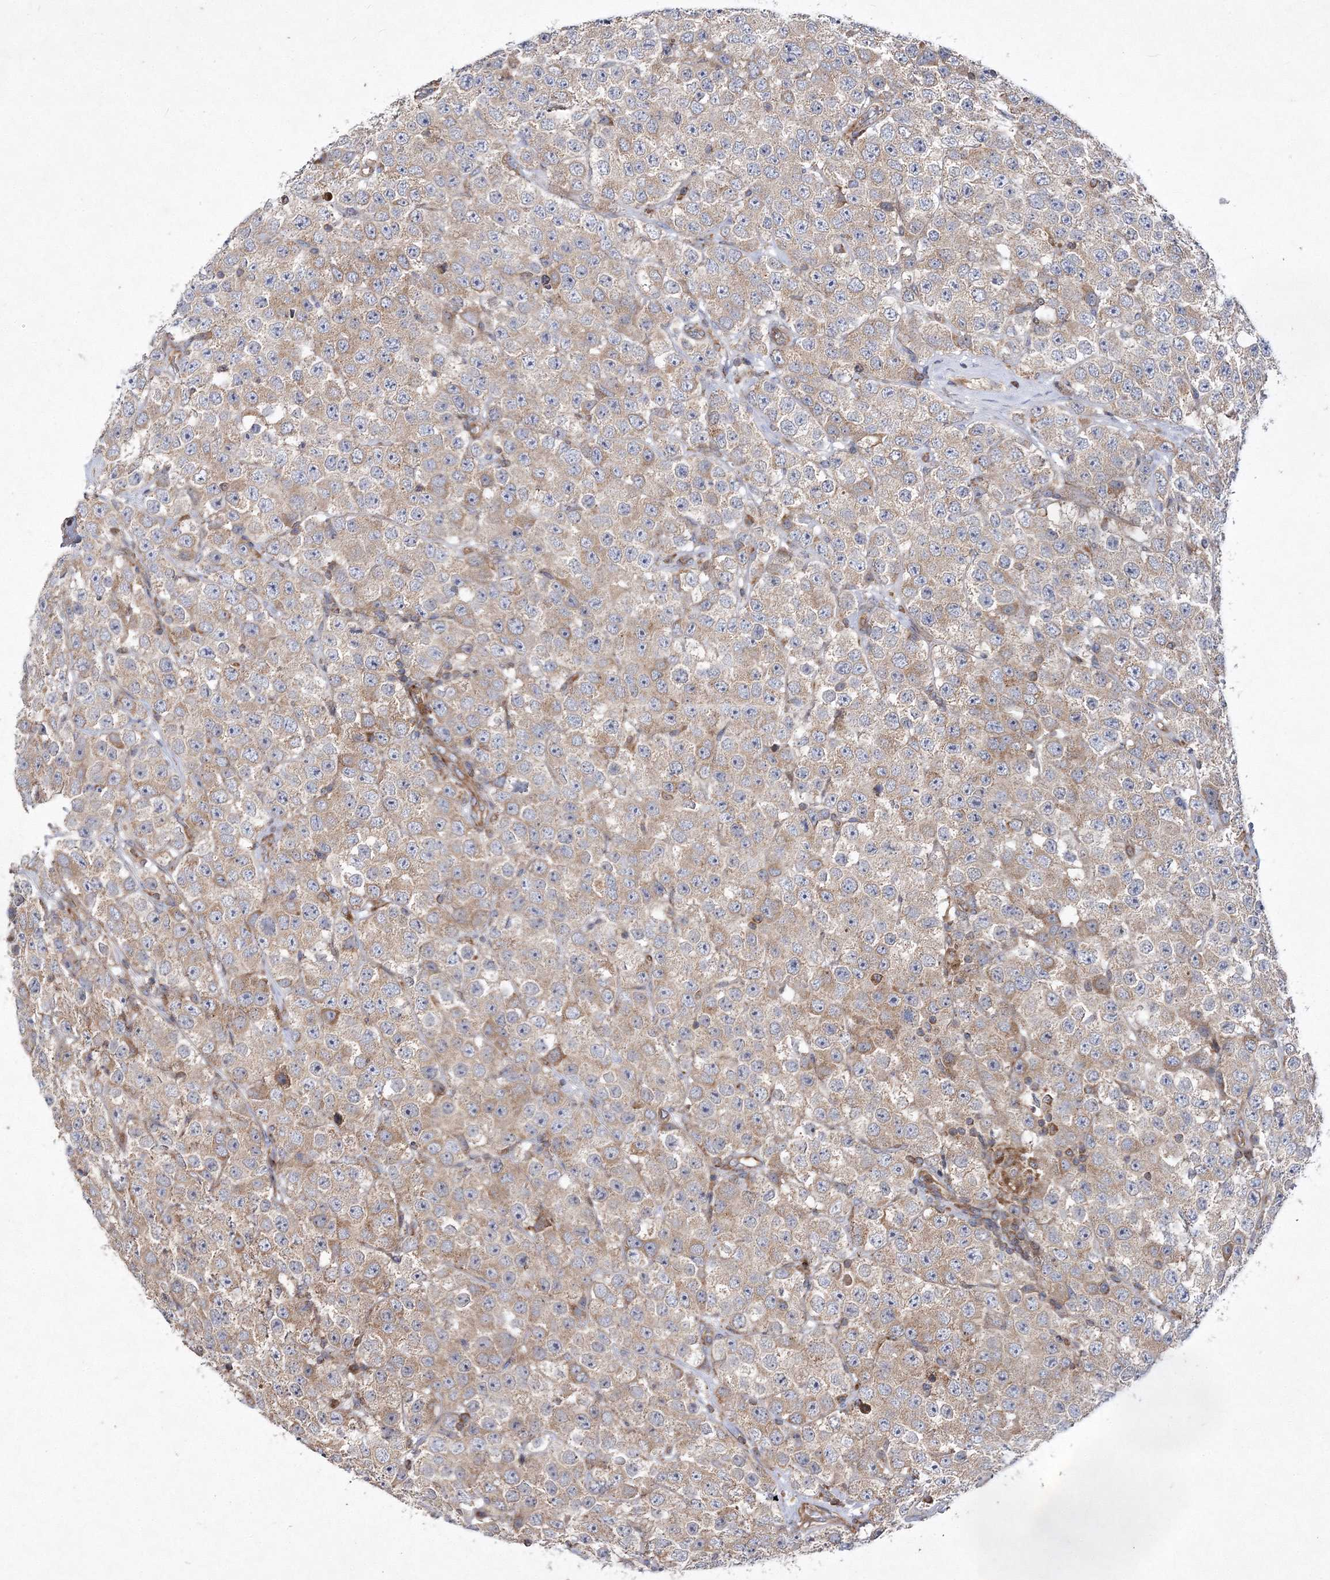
{"staining": {"intensity": "weak", "quantity": "25%-75%", "location": "cytoplasmic/membranous"}, "tissue": "testis cancer", "cell_type": "Tumor cells", "image_type": "cancer", "snomed": [{"axis": "morphology", "description": "Seminoma, NOS"}, {"axis": "topography", "description": "Testis"}], "caption": "A brown stain shows weak cytoplasmic/membranous positivity of a protein in testis seminoma tumor cells.", "gene": "DNAJC13", "patient": {"sex": "male", "age": 28}}